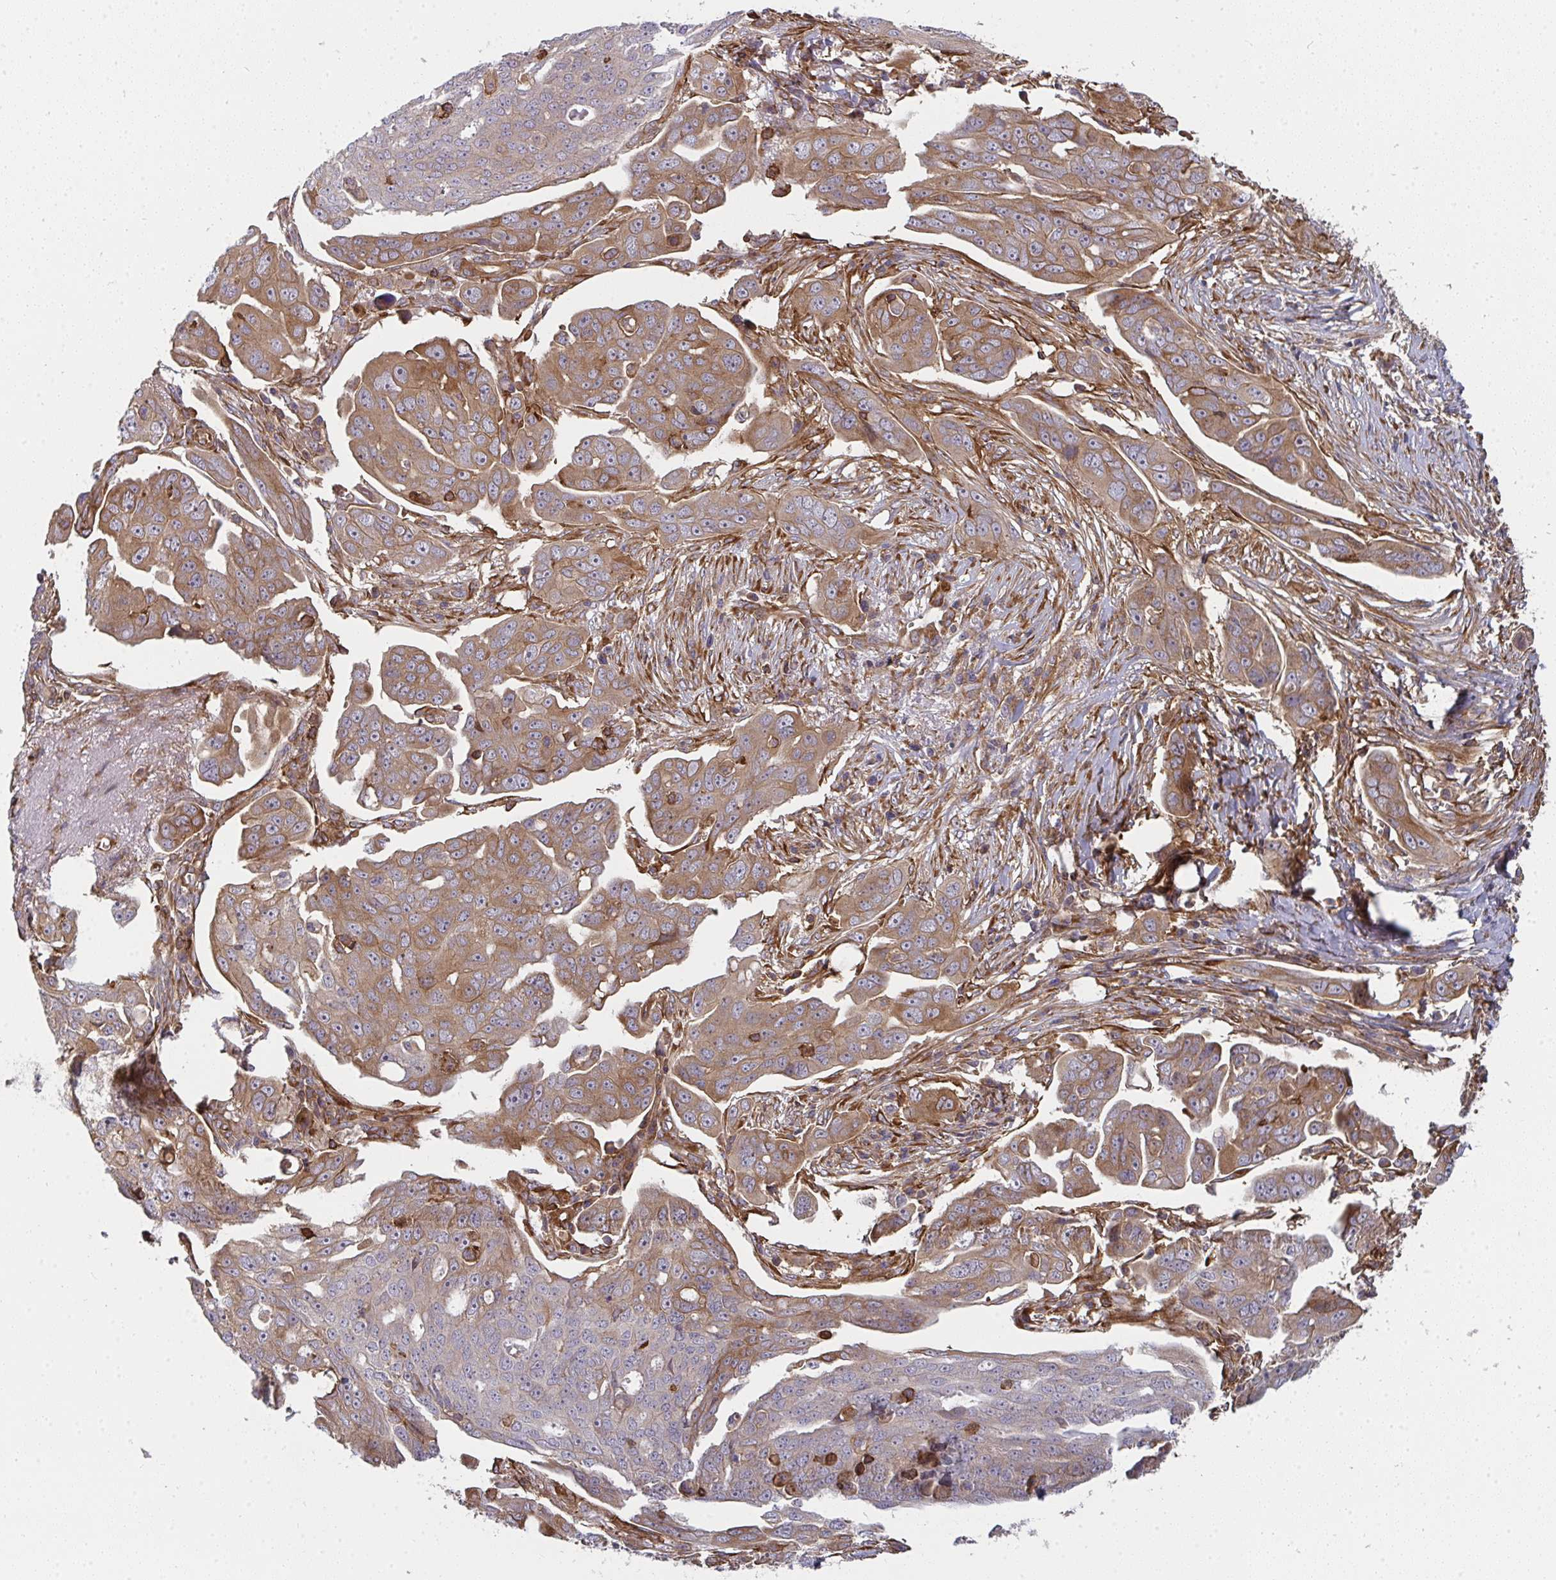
{"staining": {"intensity": "moderate", "quantity": "25%-75%", "location": "cytoplasmic/membranous"}, "tissue": "ovarian cancer", "cell_type": "Tumor cells", "image_type": "cancer", "snomed": [{"axis": "morphology", "description": "Carcinoma, endometroid"}, {"axis": "topography", "description": "Ovary"}], "caption": "Moderate cytoplasmic/membranous positivity for a protein is present in approximately 25%-75% of tumor cells of endometroid carcinoma (ovarian) using immunohistochemistry.", "gene": "CSF3R", "patient": {"sex": "female", "age": 70}}